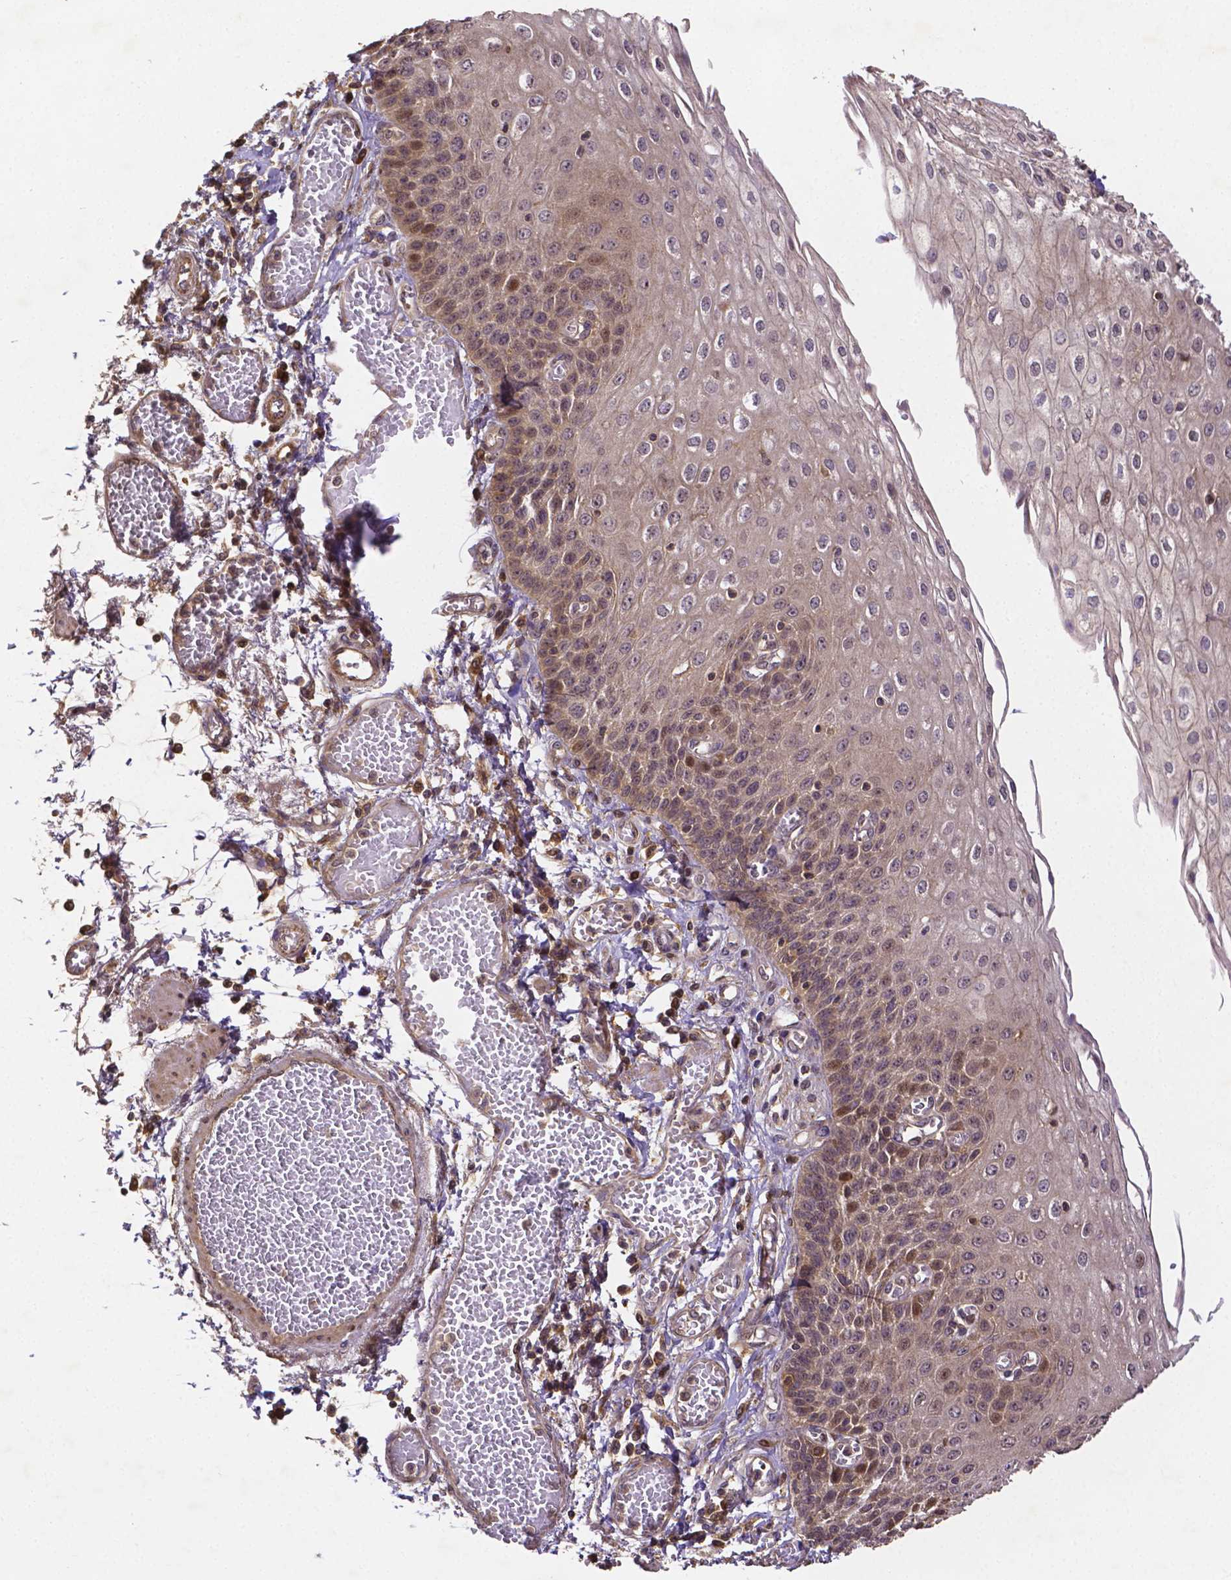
{"staining": {"intensity": "weak", "quantity": "25%-75%", "location": "cytoplasmic/membranous,nuclear"}, "tissue": "esophagus", "cell_type": "Squamous epithelial cells", "image_type": "normal", "snomed": [{"axis": "morphology", "description": "Normal tissue, NOS"}, {"axis": "morphology", "description": "Adenocarcinoma, NOS"}, {"axis": "topography", "description": "Esophagus"}], "caption": "Esophagus stained with immunohistochemistry displays weak cytoplasmic/membranous,nuclear expression in approximately 25%-75% of squamous epithelial cells.", "gene": "RNF123", "patient": {"sex": "male", "age": 81}}